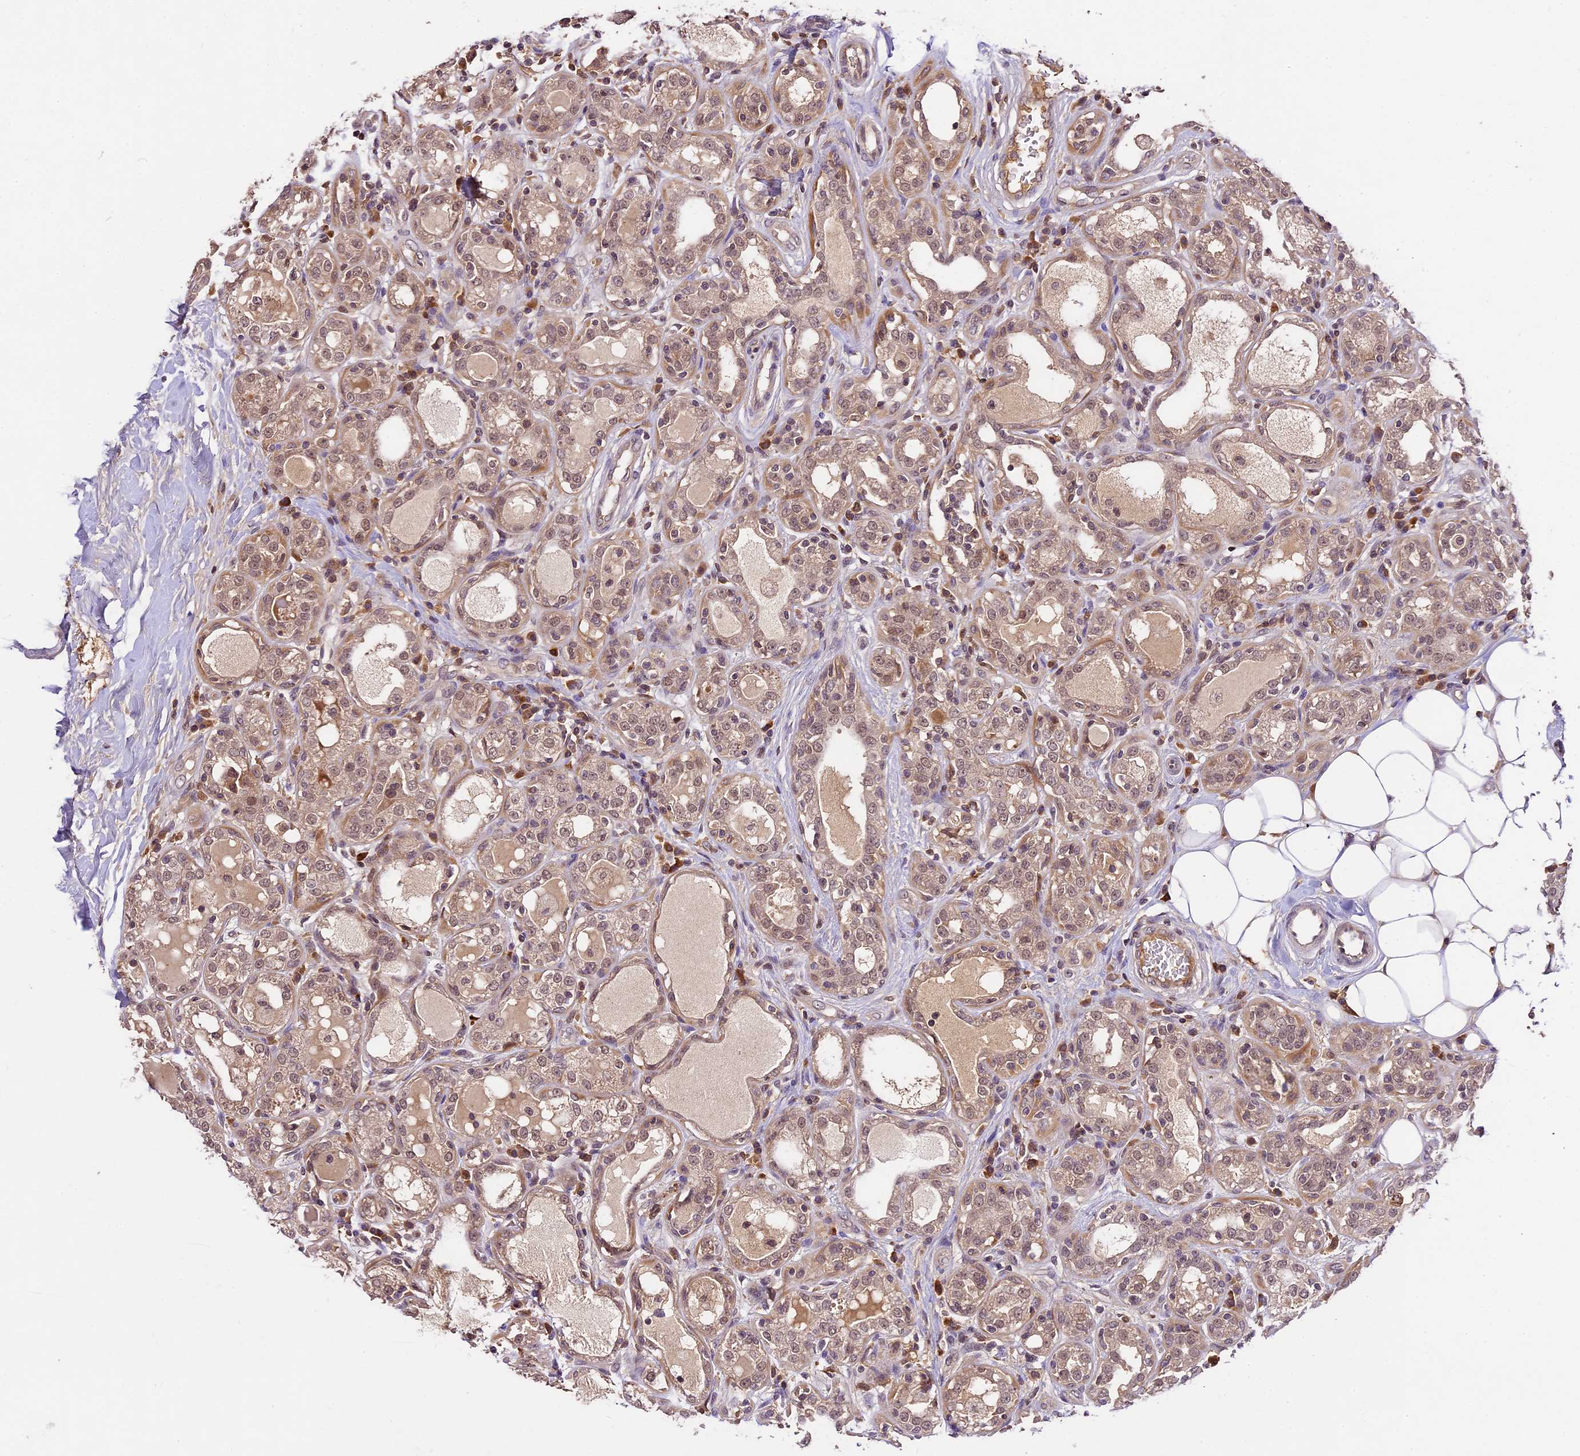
{"staining": {"intensity": "weak", "quantity": ">75%", "location": "cytoplasmic/membranous,nuclear"}, "tissue": "breast cancer", "cell_type": "Tumor cells", "image_type": "cancer", "snomed": [{"axis": "morphology", "description": "Duct carcinoma"}, {"axis": "topography", "description": "Breast"}], "caption": "Immunohistochemistry photomicrograph of neoplastic tissue: breast cancer stained using IHC reveals low levels of weak protein expression localized specifically in the cytoplasmic/membranous and nuclear of tumor cells, appearing as a cytoplasmic/membranous and nuclear brown color.", "gene": "ATP10A", "patient": {"sex": "female", "age": 27}}